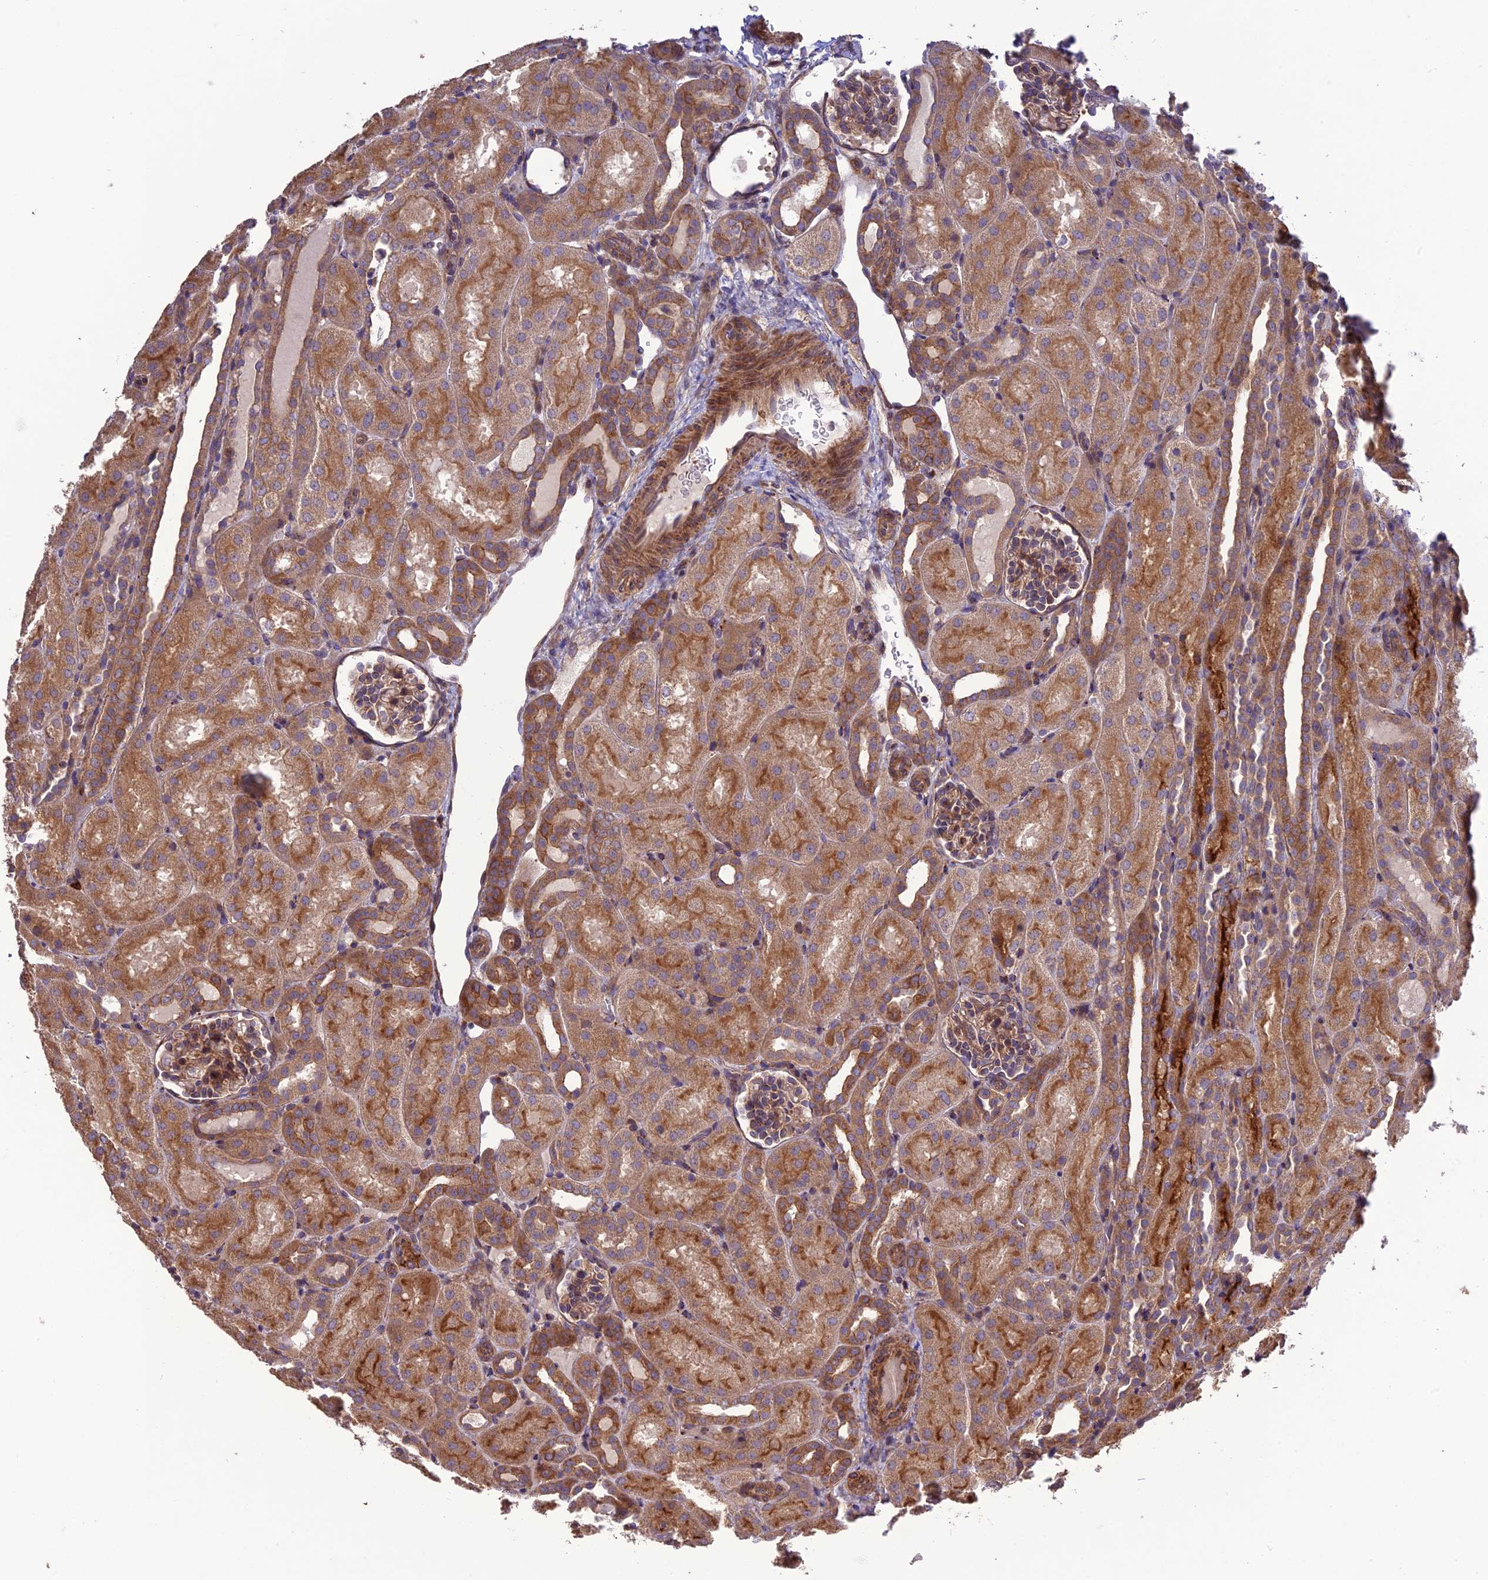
{"staining": {"intensity": "moderate", "quantity": ">75%", "location": "cytoplasmic/membranous"}, "tissue": "kidney", "cell_type": "Cells in glomeruli", "image_type": "normal", "snomed": [{"axis": "morphology", "description": "Normal tissue, NOS"}, {"axis": "topography", "description": "Kidney"}], "caption": "An immunohistochemistry photomicrograph of unremarkable tissue is shown. Protein staining in brown shows moderate cytoplasmic/membranous positivity in kidney within cells in glomeruli.", "gene": "TMEM131L", "patient": {"sex": "male", "age": 1}}